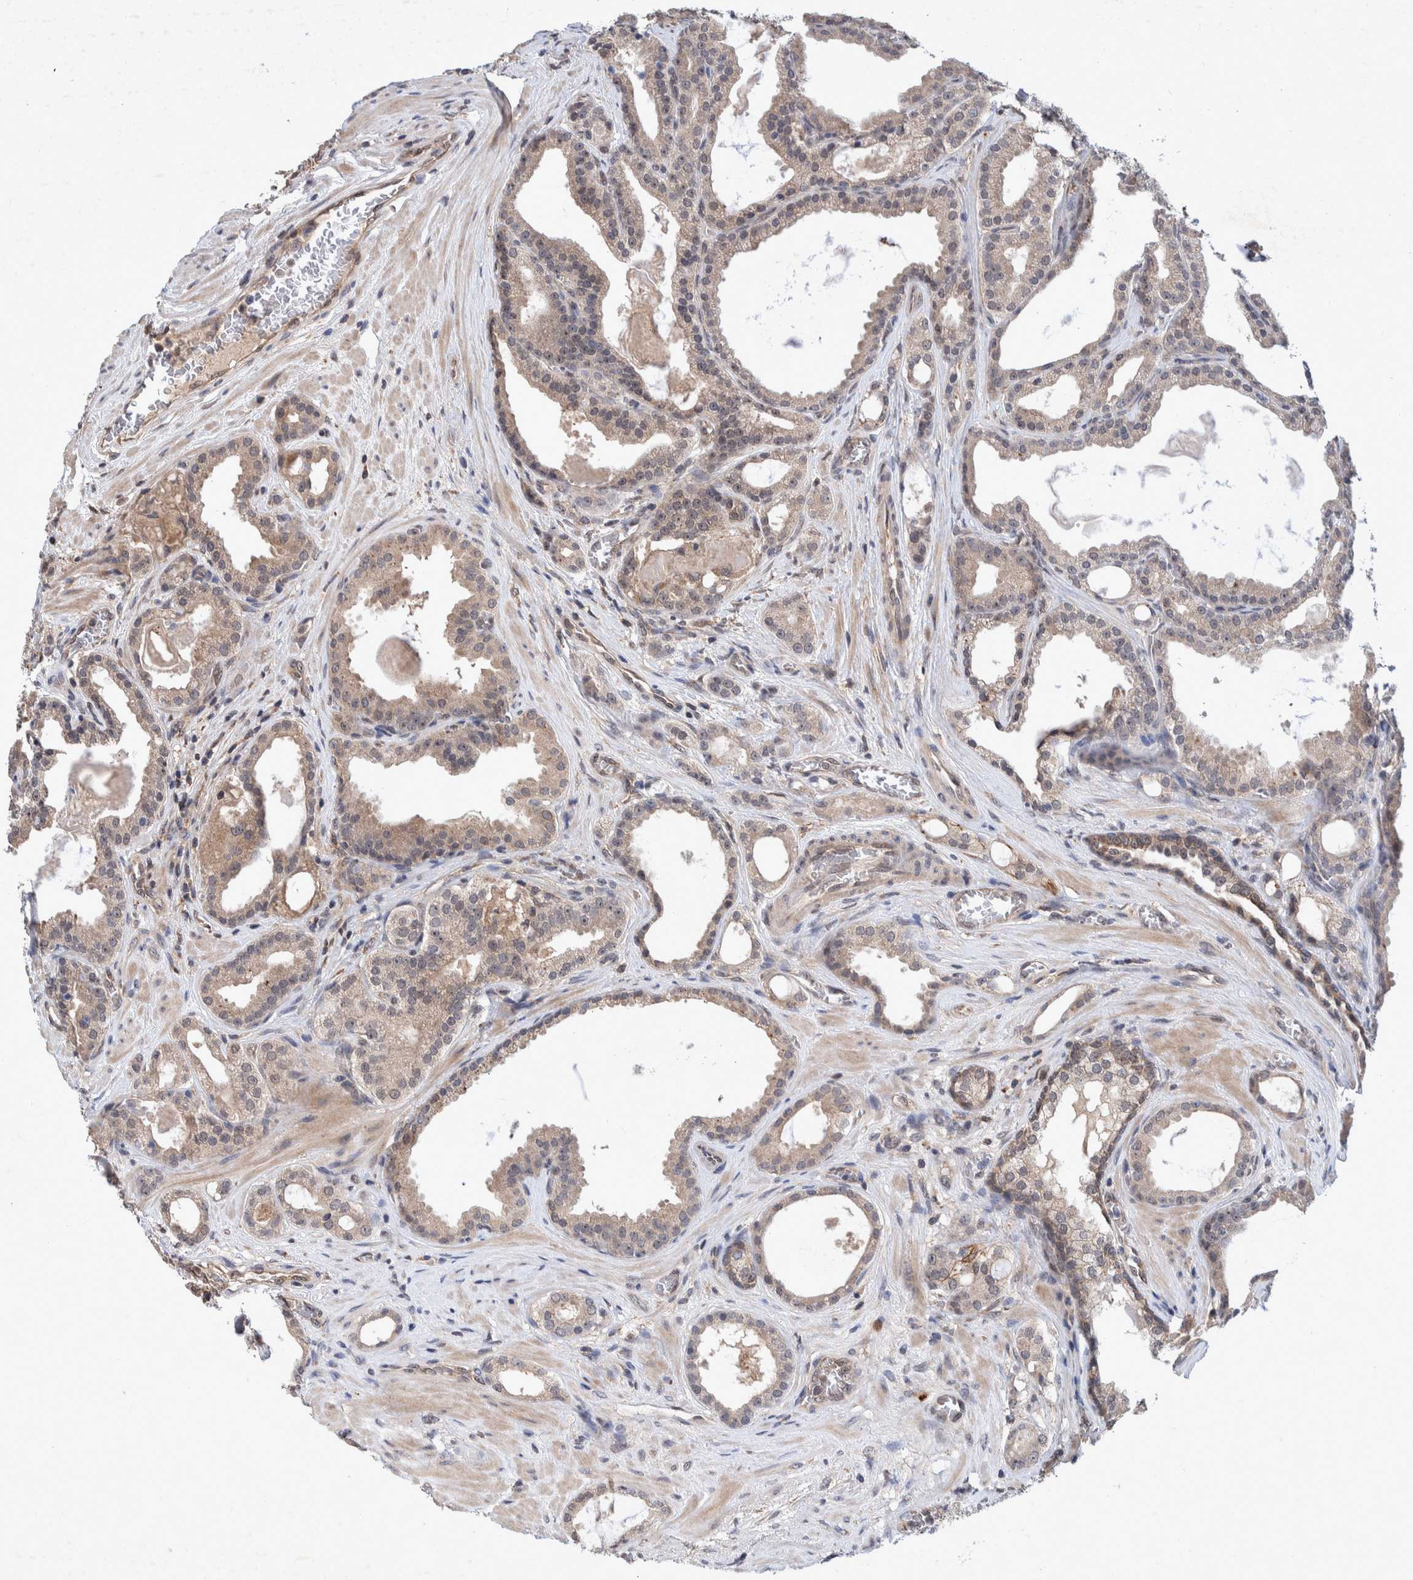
{"staining": {"intensity": "weak", "quantity": "25%-75%", "location": "cytoplasmic/membranous"}, "tissue": "prostate cancer", "cell_type": "Tumor cells", "image_type": "cancer", "snomed": [{"axis": "morphology", "description": "Adenocarcinoma, High grade"}, {"axis": "topography", "description": "Prostate"}], "caption": "The photomicrograph exhibits a brown stain indicating the presence of a protein in the cytoplasmic/membranous of tumor cells in prostate adenocarcinoma (high-grade).", "gene": "PLPBP", "patient": {"sex": "male", "age": 60}}